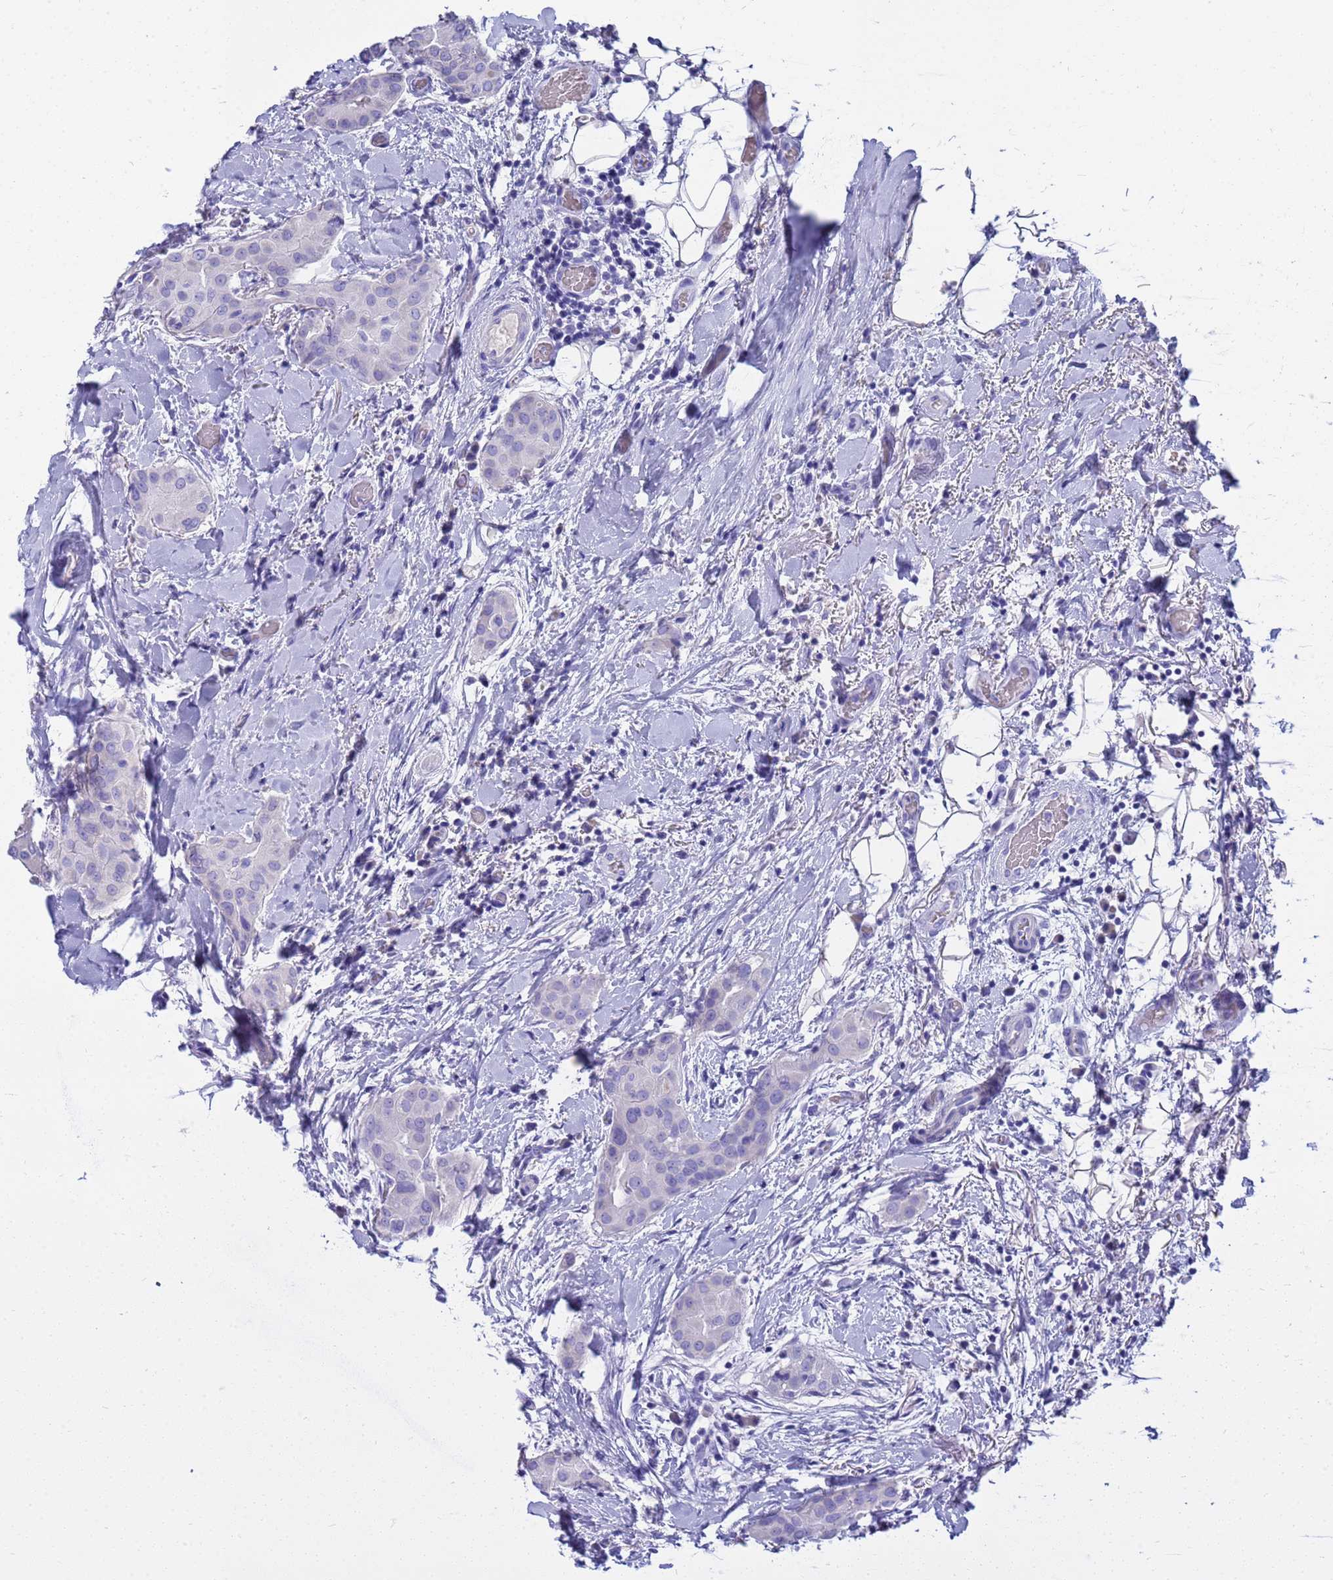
{"staining": {"intensity": "negative", "quantity": "none", "location": "none"}, "tissue": "thyroid cancer", "cell_type": "Tumor cells", "image_type": "cancer", "snomed": [{"axis": "morphology", "description": "Papillary adenocarcinoma, NOS"}, {"axis": "topography", "description": "Thyroid gland"}], "caption": "Micrograph shows no protein positivity in tumor cells of papillary adenocarcinoma (thyroid) tissue.", "gene": "SYCN", "patient": {"sex": "male", "age": 33}}